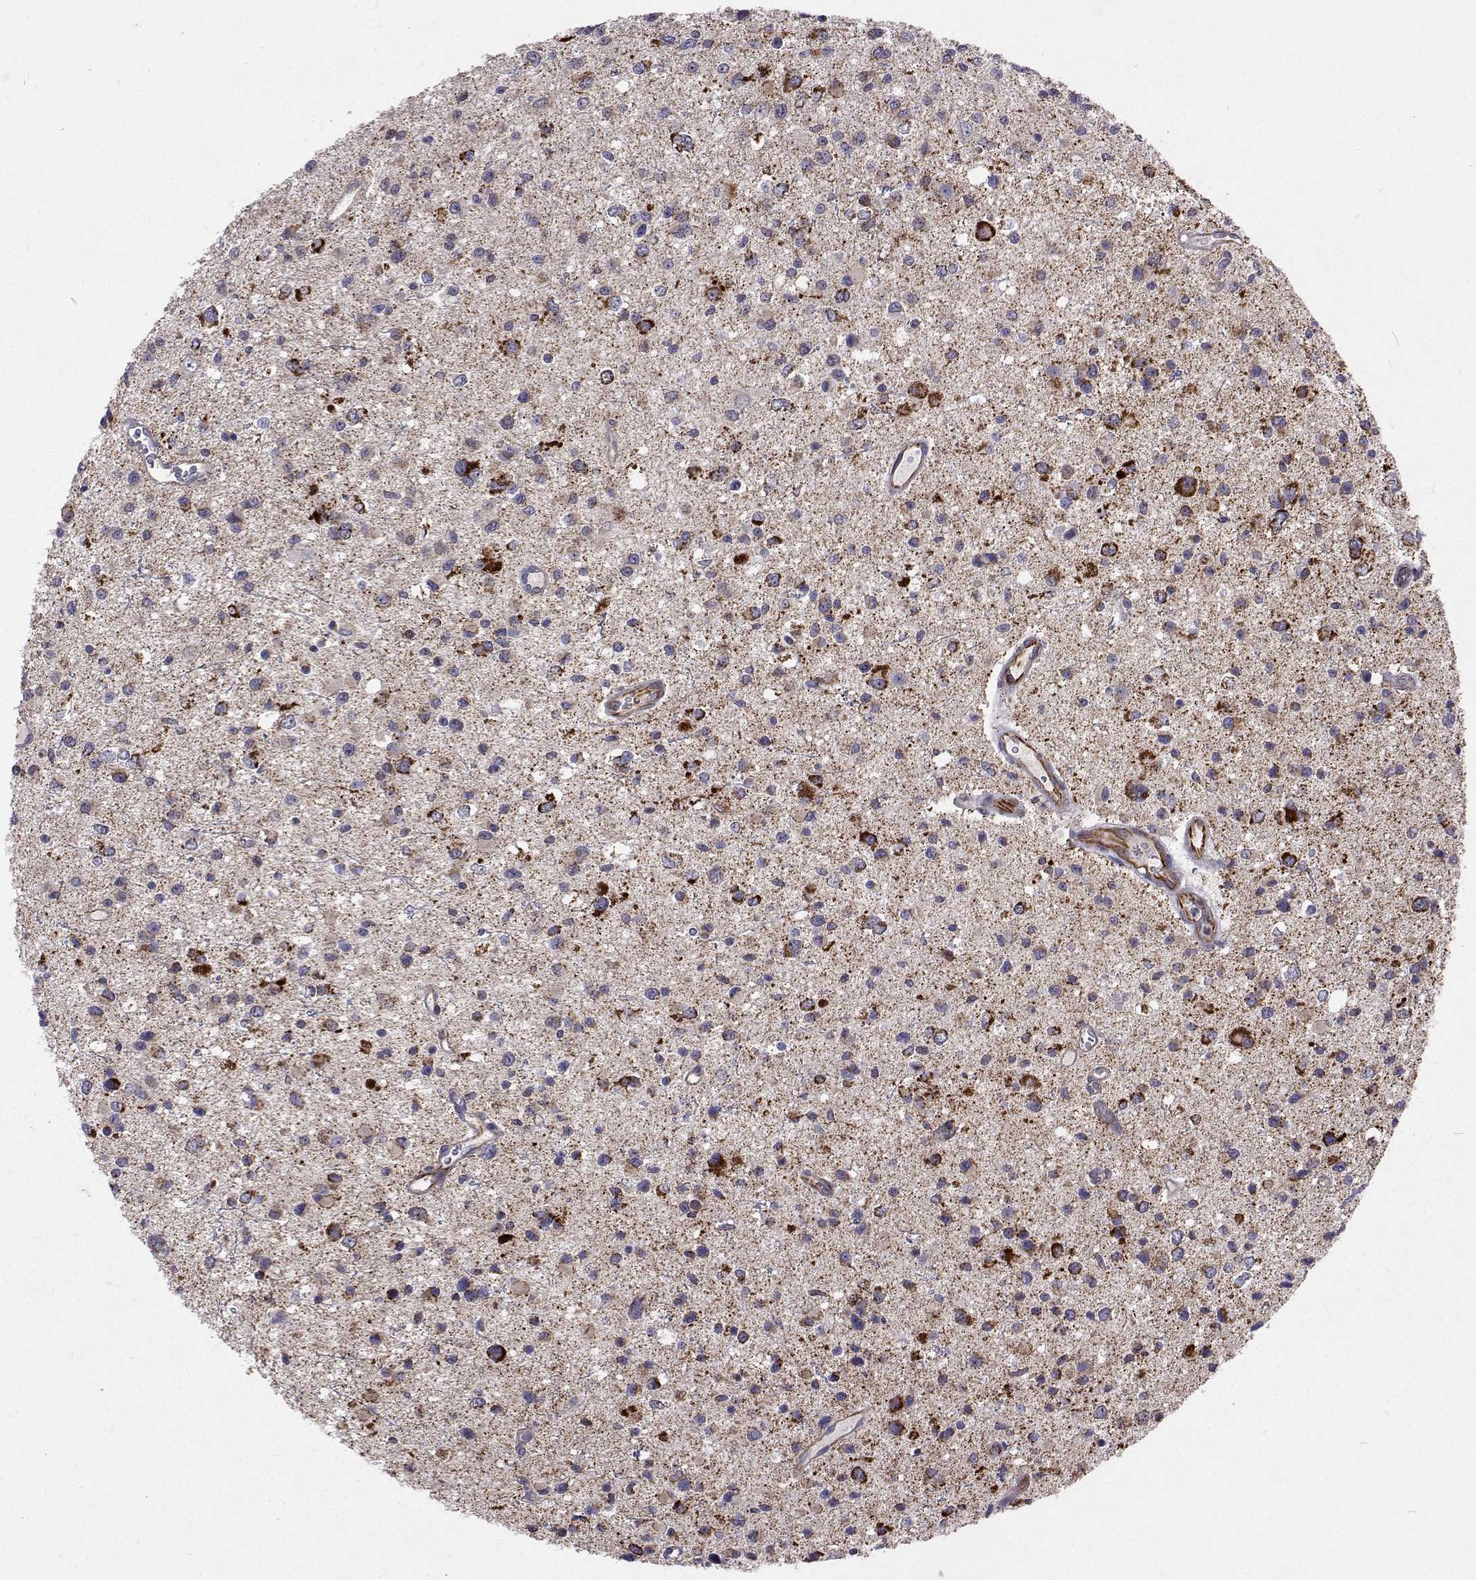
{"staining": {"intensity": "strong", "quantity": "<25%", "location": "cytoplasmic/membranous"}, "tissue": "glioma", "cell_type": "Tumor cells", "image_type": "cancer", "snomed": [{"axis": "morphology", "description": "Glioma, malignant, Low grade"}, {"axis": "topography", "description": "Brain"}], "caption": "A micrograph showing strong cytoplasmic/membranous expression in approximately <25% of tumor cells in low-grade glioma (malignant), as visualized by brown immunohistochemical staining.", "gene": "DHTKD1", "patient": {"sex": "male", "age": 43}}